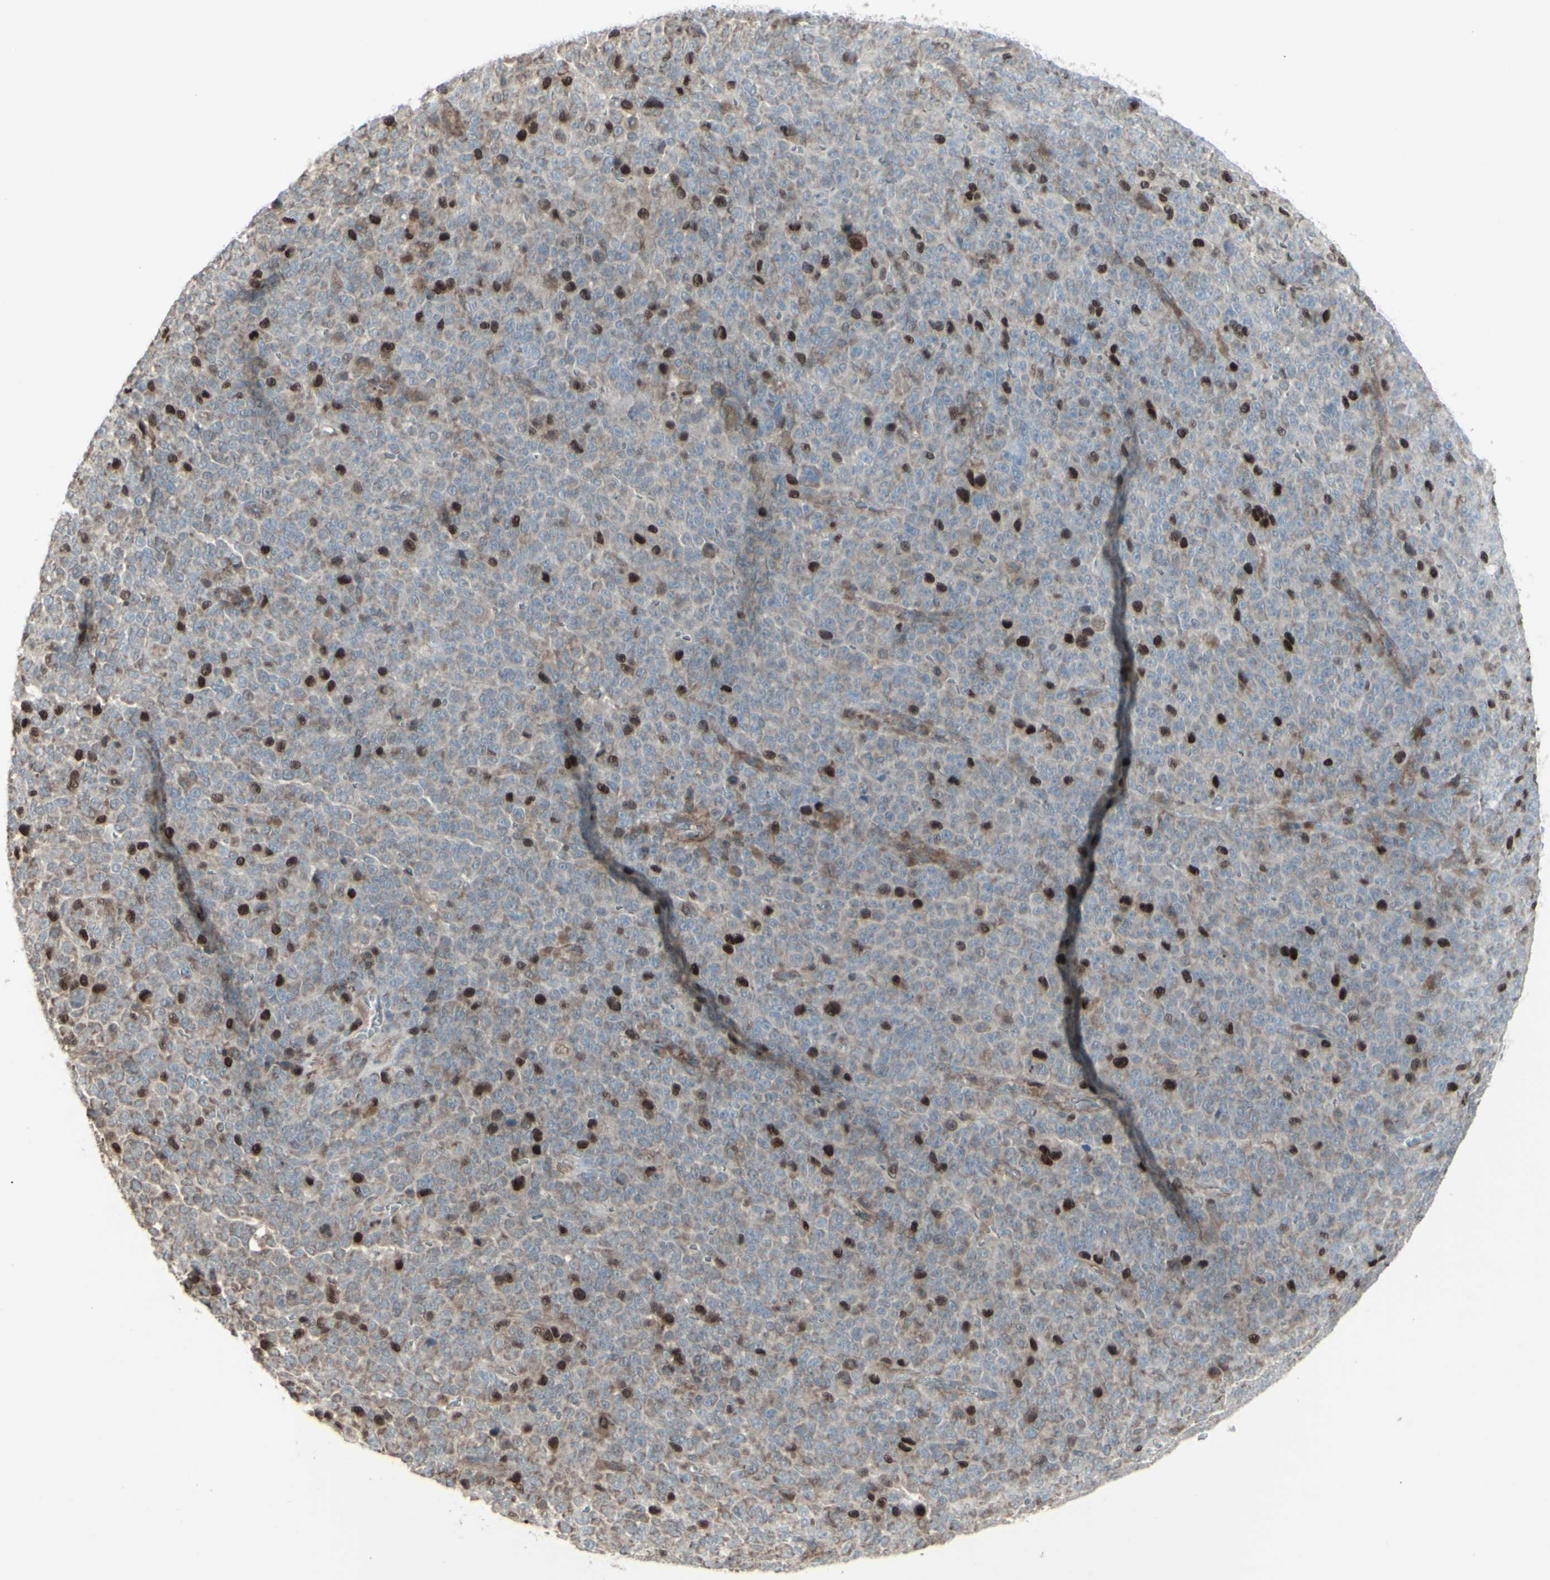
{"staining": {"intensity": "strong", "quantity": "25%-75%", "location": "nuclear"}, "tissue": "melanoma", "cell_type": "Tumor cells", "image_type": "cancer", "snomed": [{"axis": "morphology", "description": "Malignant melanoma, NOS"}, {"axis": "topography", "description": "Skin"}], "caption": "Immunohistochemistry image of neoplastic tissue: human malignant melanoma stained using IHC exhibits high levels of strong protein expression localized specifically in the nuclear of tumor cells, appearing as a nuclear brown color.", "gene": "GMNN", "patient": {"sex": "female", "age": 82}}